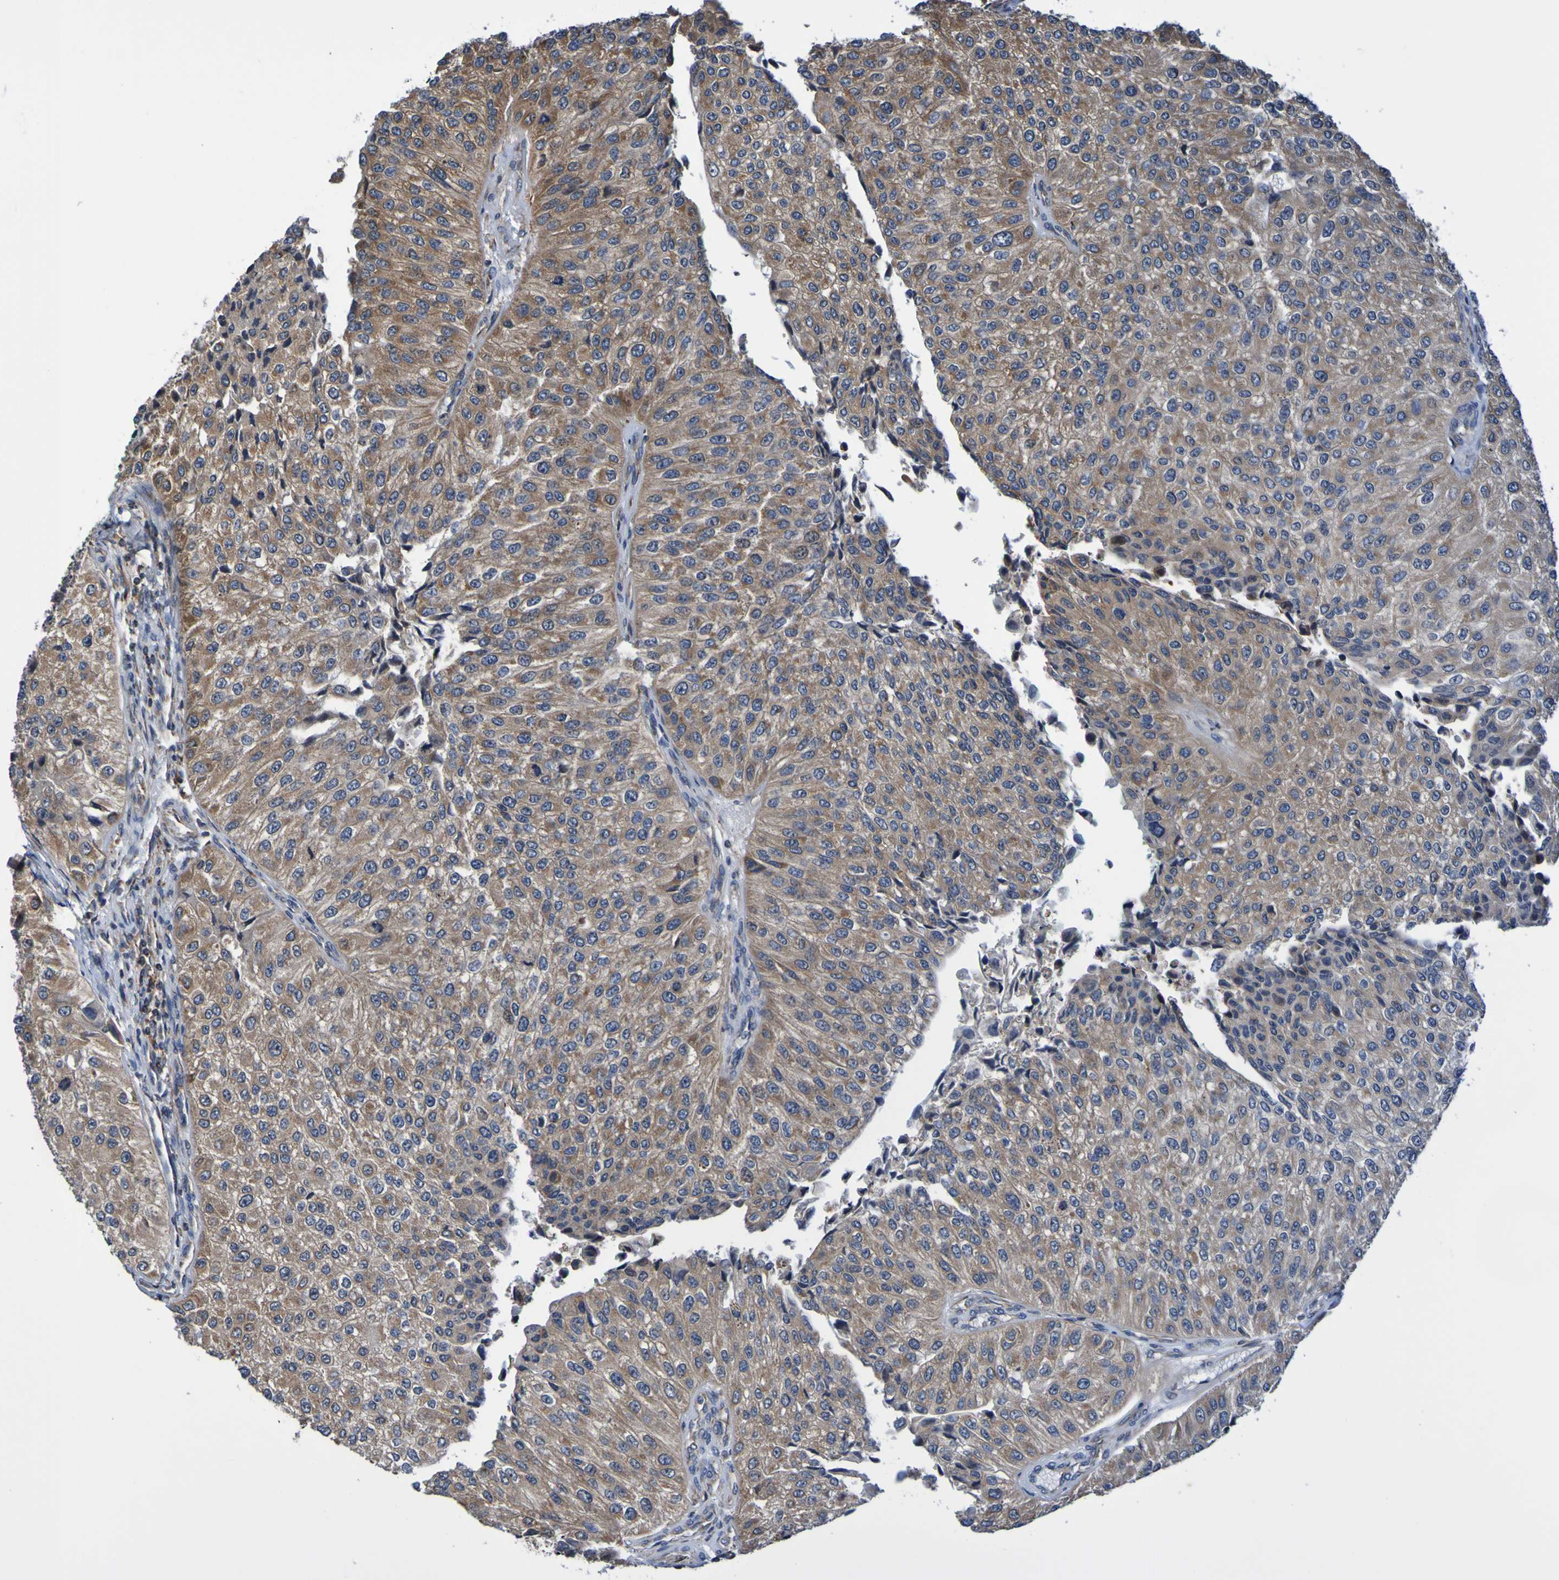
{"staining": {"intensity": "moderate", "quantity": ">75%", "location": "cytoplasmic/membranous"}, "tissue": "urothelial cancer", "cell_type": "Tumor cells", "image_type": "cancer", "snomed": [{"axis": "morphology", "description": "Urothelial carcinoma, High grade"}, {"axis": "topography", "description": "Kidney"}, {"axis": "topography", "description": "Urinary bladder"}], "caption": "Tumor cells display medium levels of moderate cytoplasmic/membranous staining in about >75% of cells in human urothelial cancer.", "gene": "AXIN1", "patient": {"sex": "male", "age": 77}}